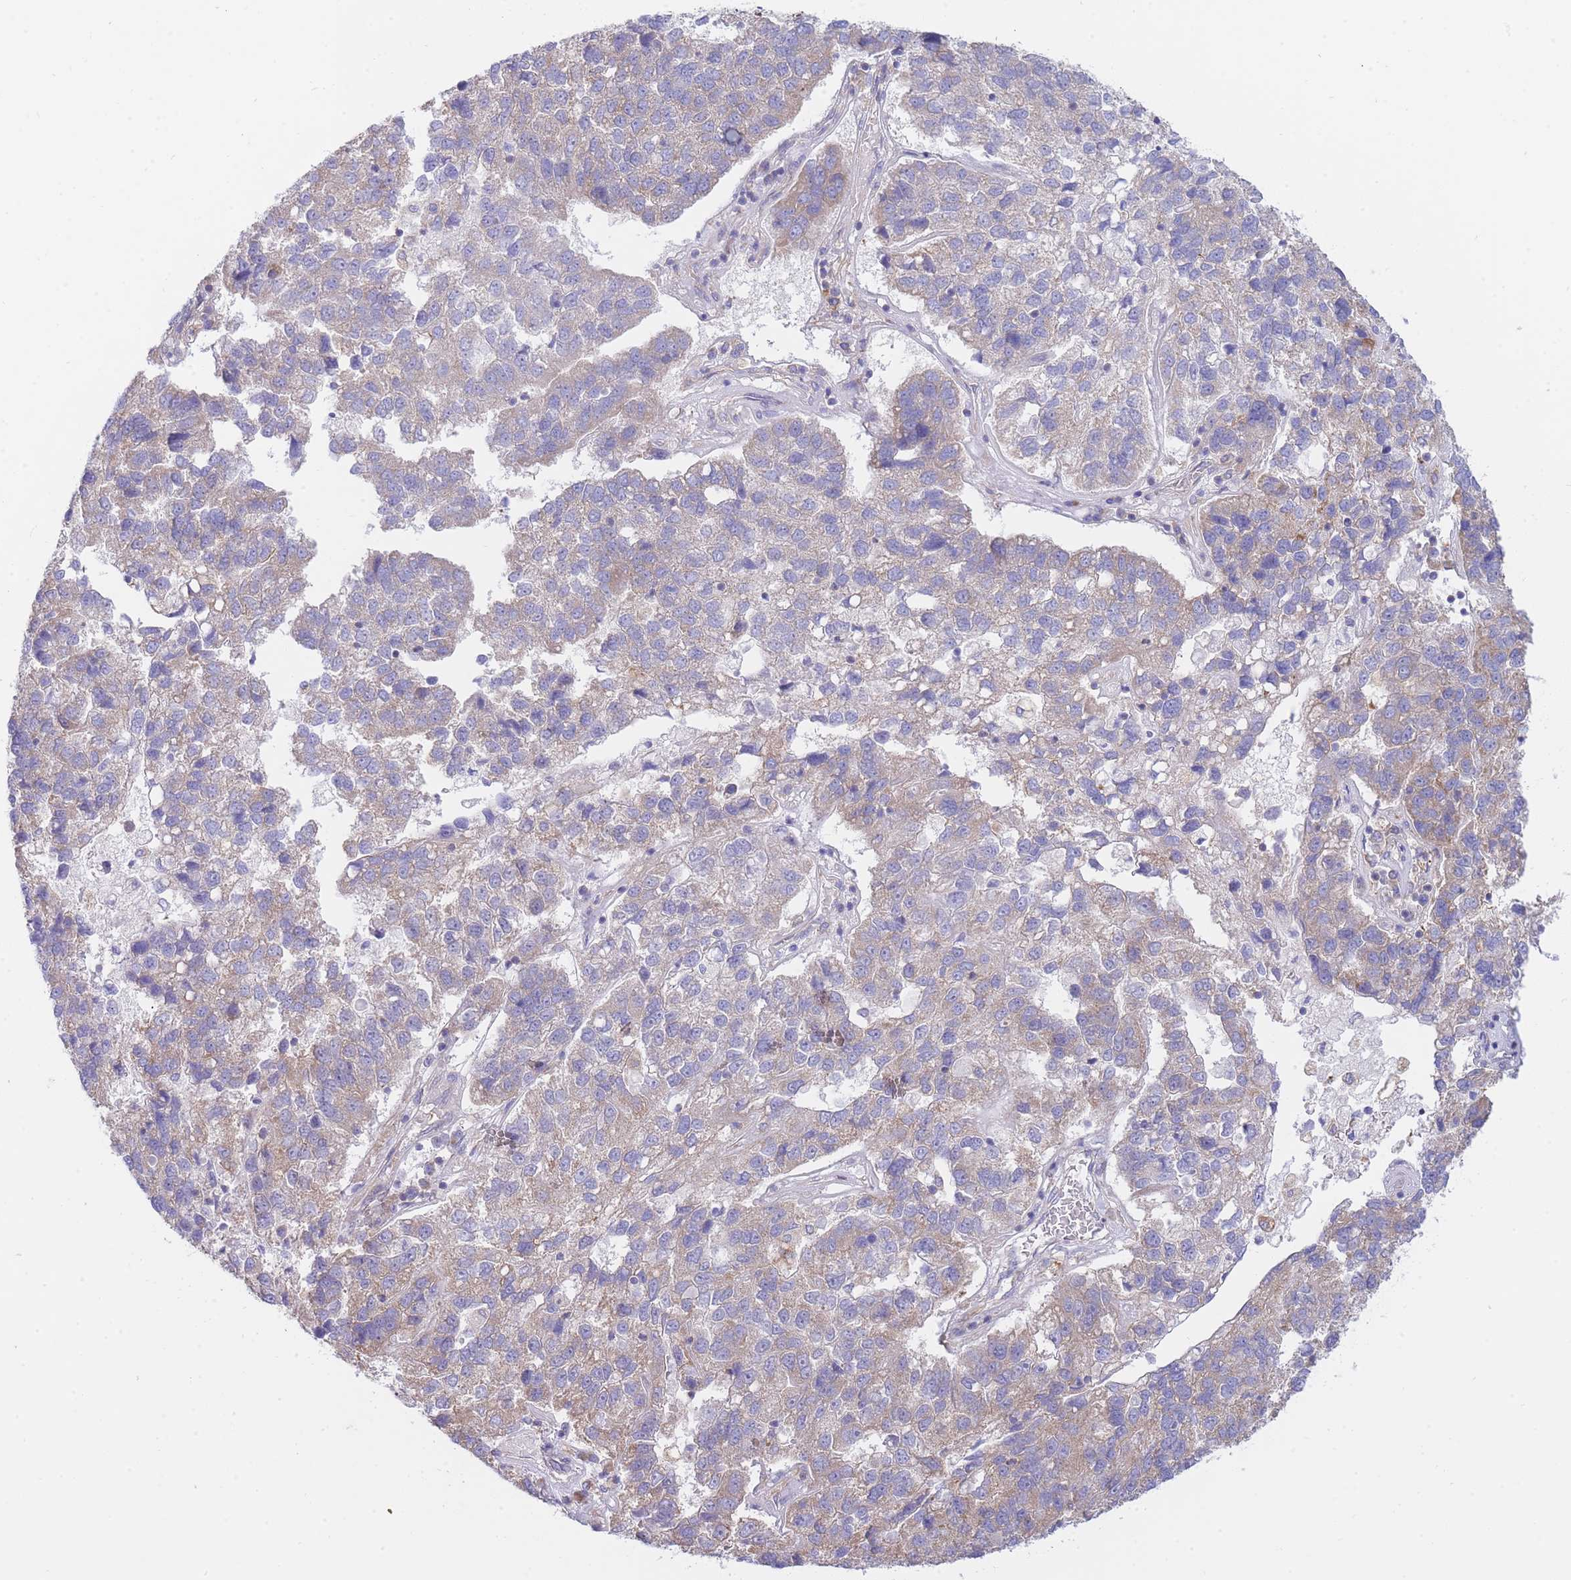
{"staining": {"intensity": "weak", "quantity": "<25%", "location": "cytoplasmic/membranous"}, "tissue": "pancreatic cancer", "cell_type": "Tumor cells", "image_type": "cancer", "snomed": [{"axis": "morphology", "description": "Adenocarcinoma, NOS"}, {"axis": "topography", "description": "Pancreas"}], "caption": "Immunohistochemistry photomicrograph of neoplastic tissue: pancreatic cancer stained with DAB (3,3'-diaminobenzidine) displays no significant protein staining in tumor cells. (DAB IHC with hematoxylin counter stain).", "gene": "SH2B2", "patient": {"sex": "female", "age": 61}}